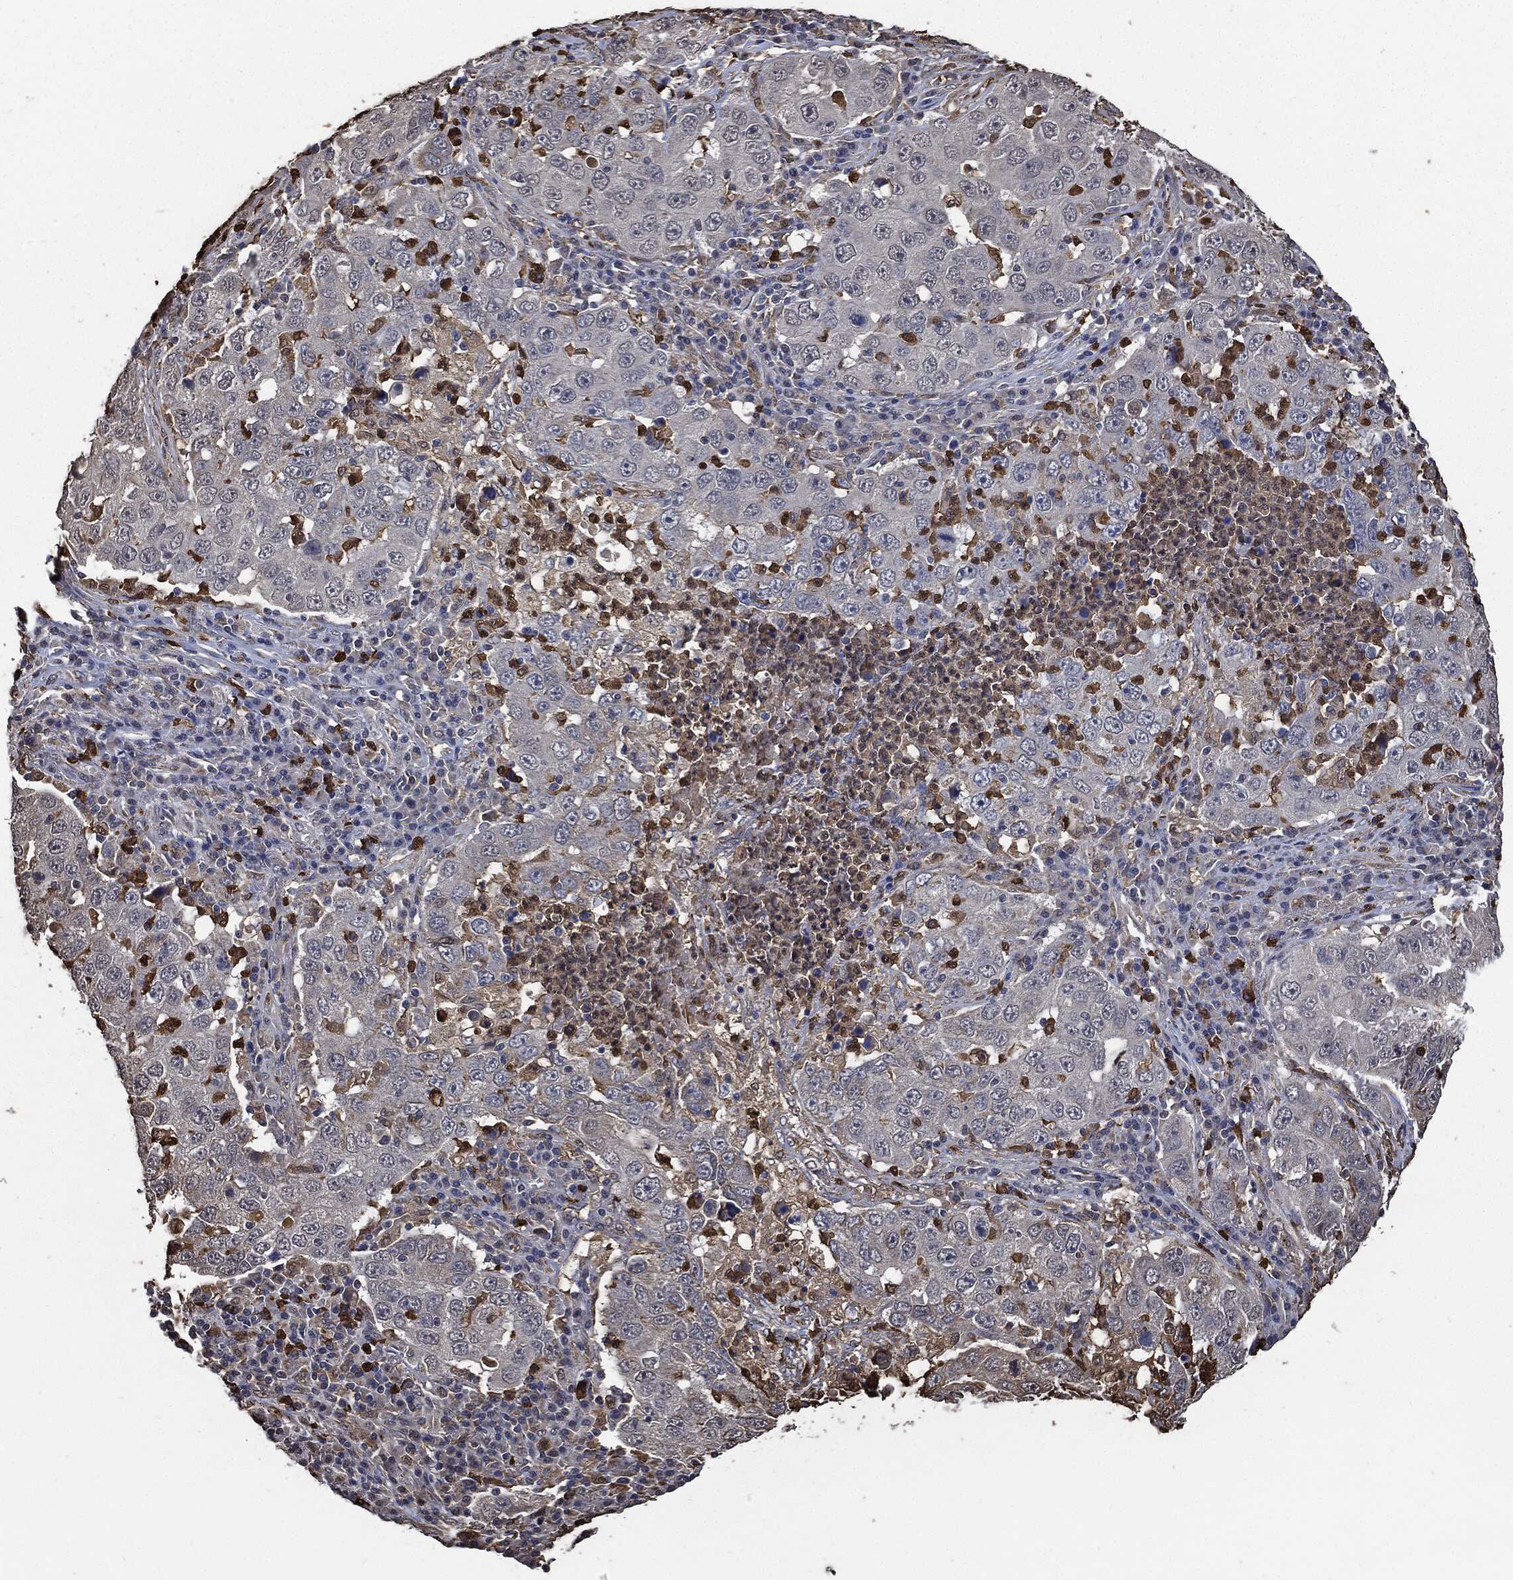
{"staining": {"intensity": "negative", "quantity": "none", "location": "none"}, "tissue": "lung cancer", "cell_type": "Tumor cells", "image_type": "cancer", "snomed": [{"axis": "morphology", "description": "Adenocarcinoma, NOS"}, {"axis": "topography", "description": "Lung"}], "caption": "High power microscopy image of an immunohistochemistry (IHC) photomicrograph of lung cancer (adenocarcinoma), revealing no significant positivity in tumor cells. Brightfield microscopy of immunohistochemistry (IHC) stained with DAB (3,3'-diaminobenzidine) (brown) and hematoxylin (blue), captured at high magnification.", "gene": "S100A9", "patient": {"sex": "male", "age": 73}}